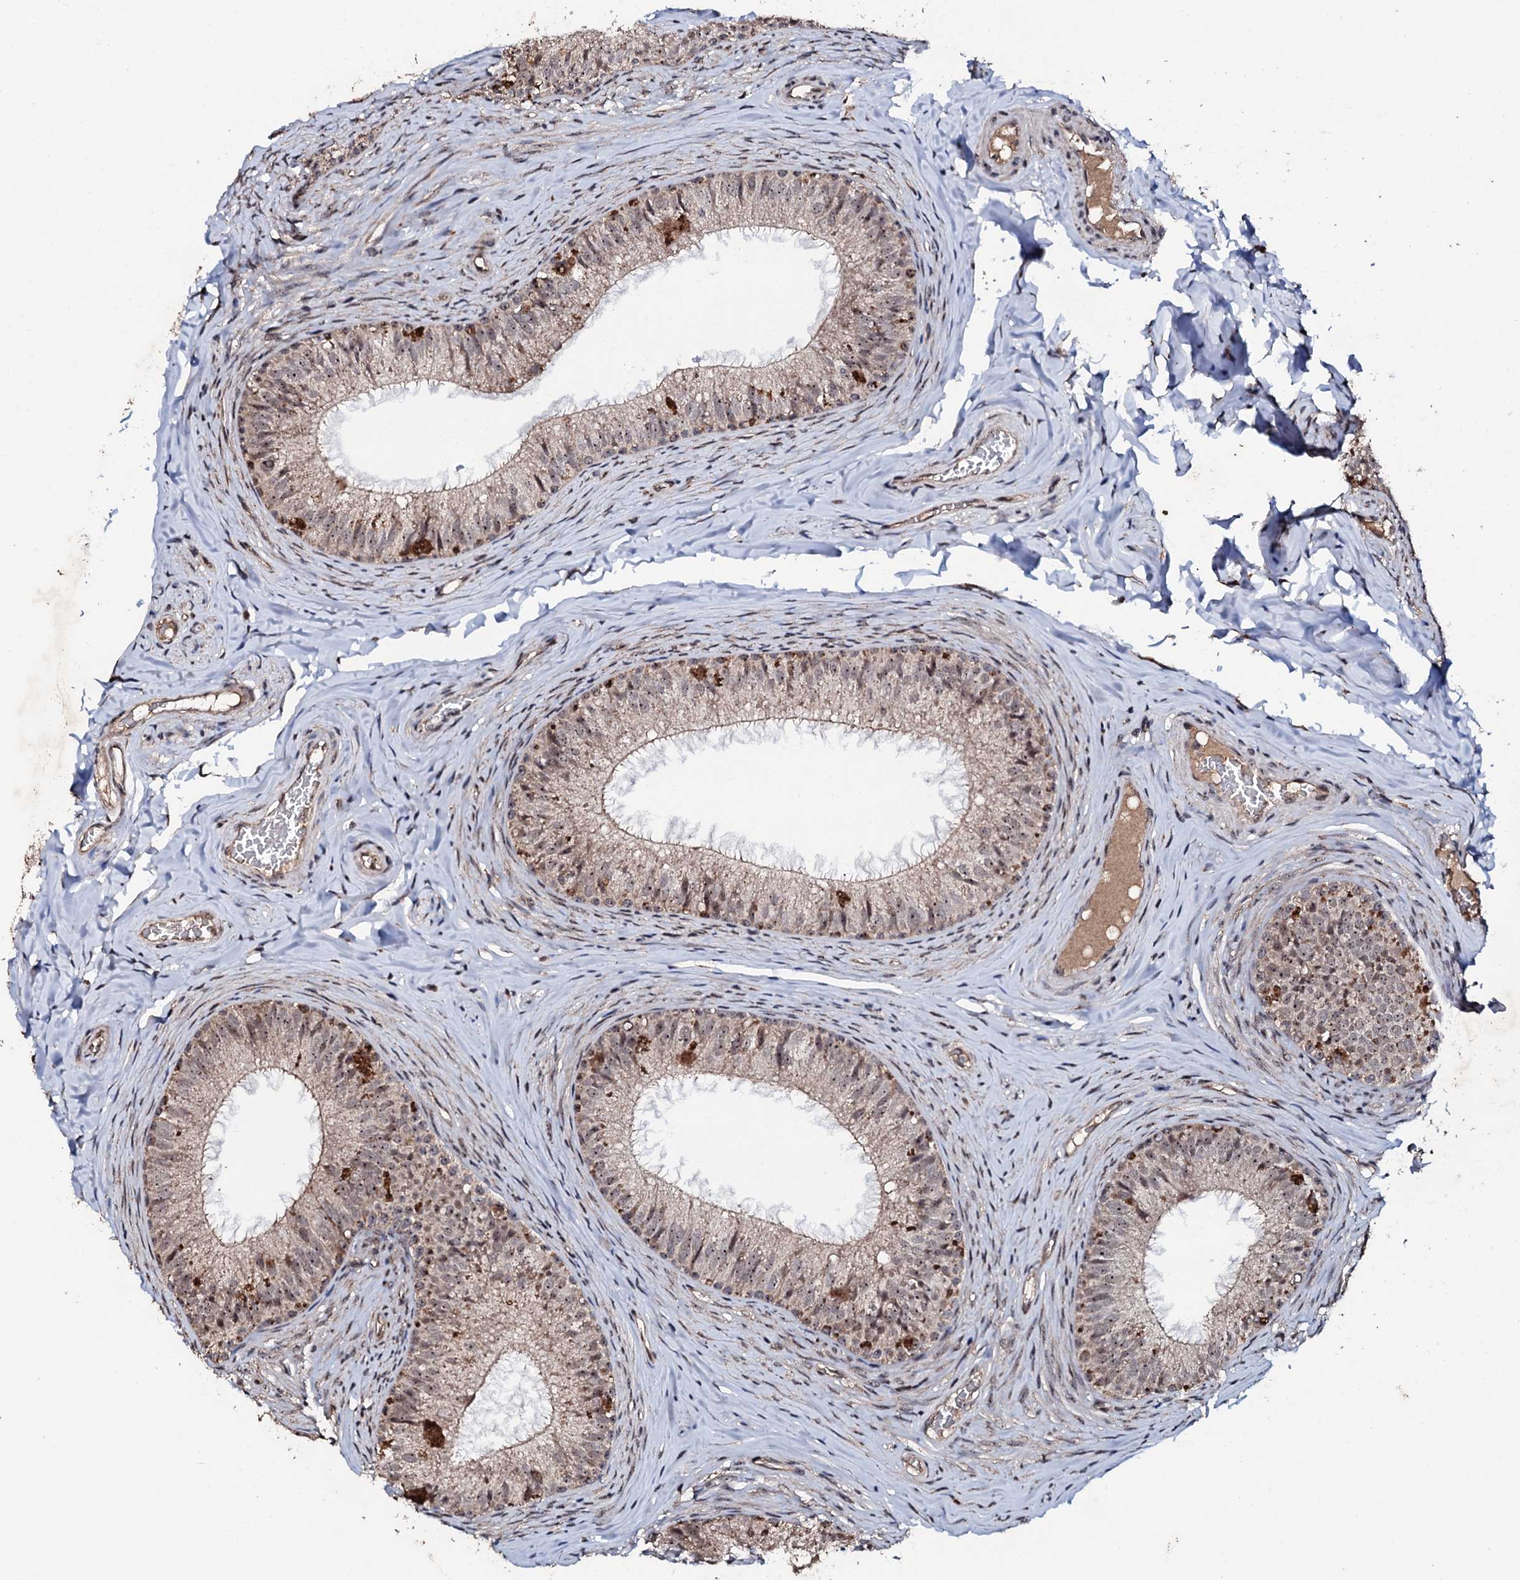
{"staining": {"intensity": "moderate", "quantity": ">75%", "location": "cytoplasmic/membranous,nuclear"}, "tissue": "epididymis", "cell_type": "Glandular cells", "image_type": "normal", "snomed": [{"axis": "morphology", "description": "Normal tissue, NOS"}, {"axis": "topography", "description": "Epididymis"}], "caption": "Protein analysis of benign epididymis demonstrates moderate cytoplasmic/membranous,nuclear positivity in about >75% of glandular cells. (brown staining indicates protein expression, while blue staining denotes nuclei).", "gene": "FAM111A", "patient": {"sex": "male", "age": 34}}